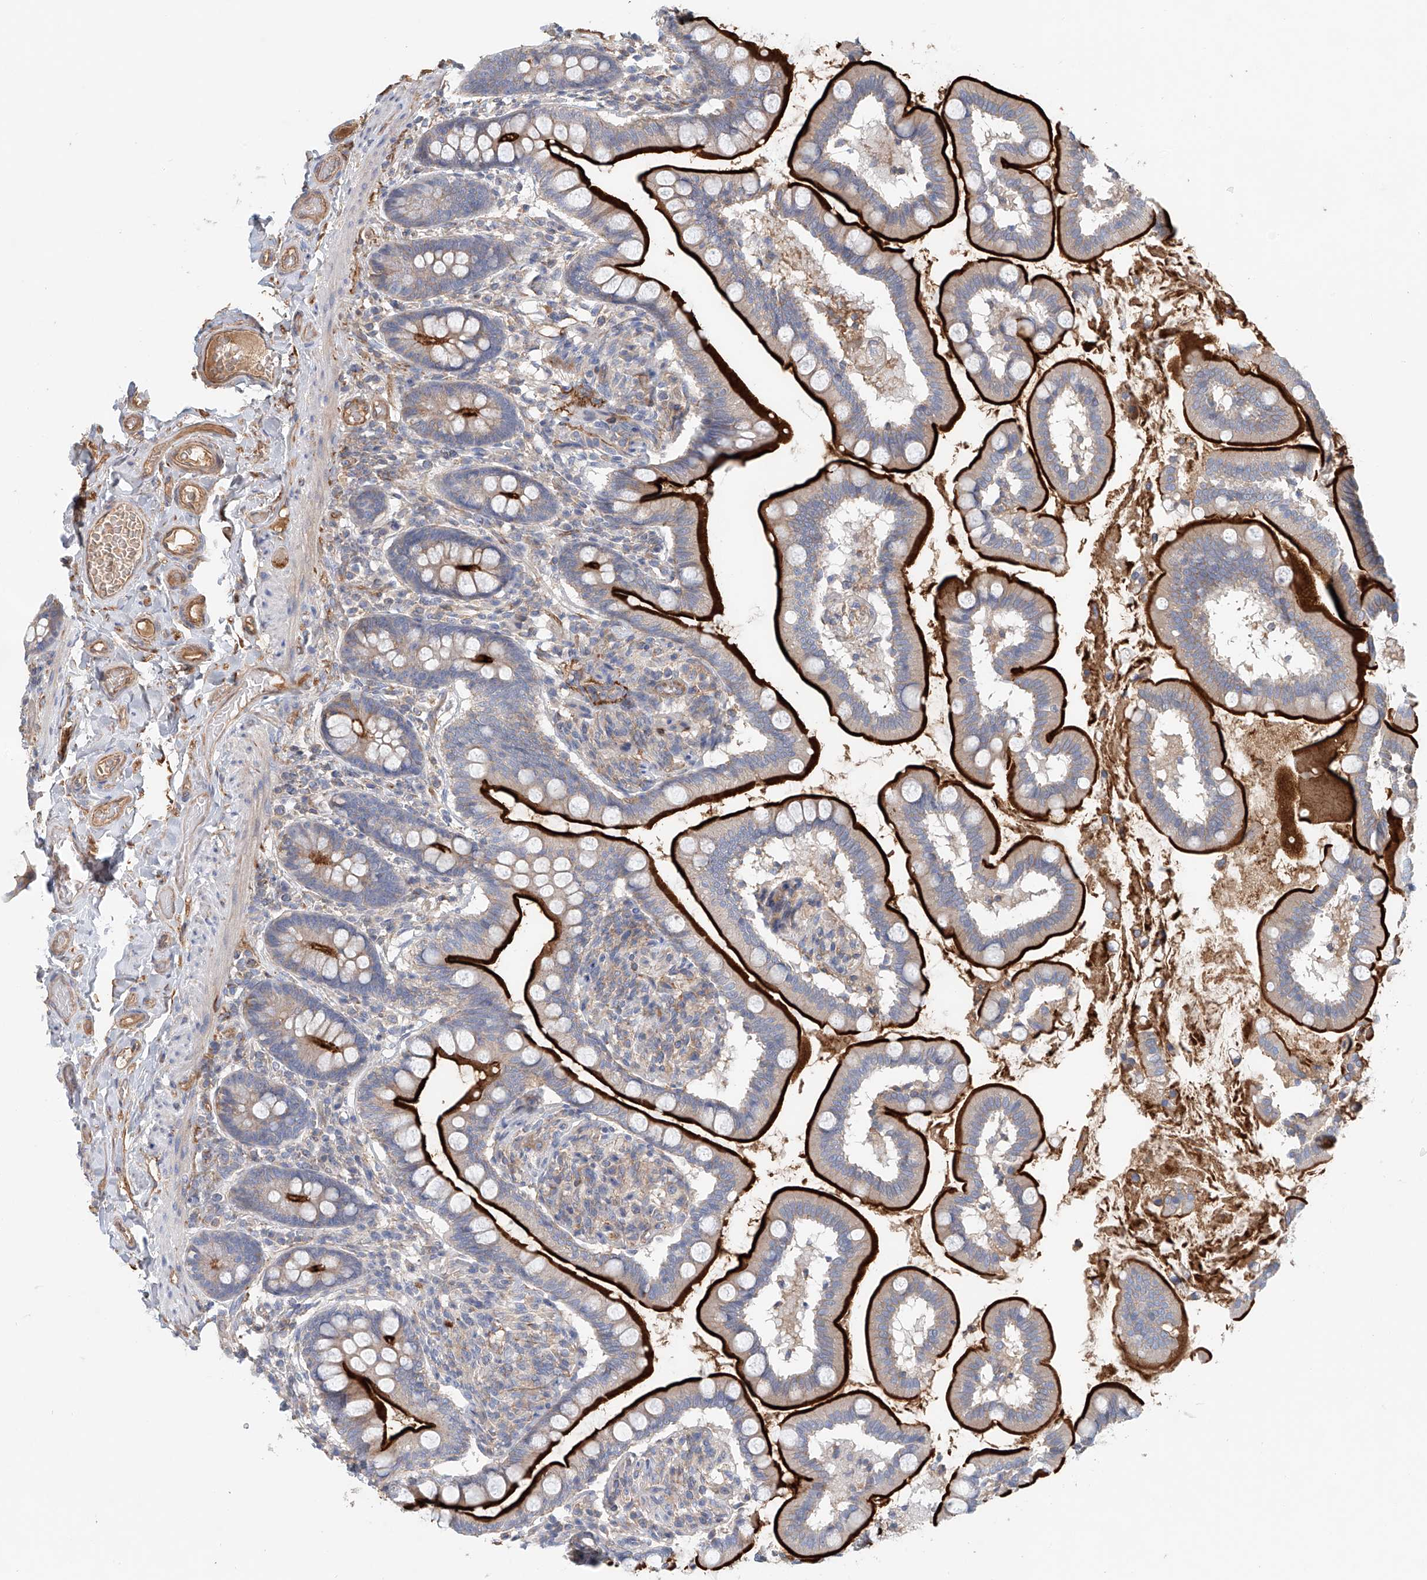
{"staining": {"intensity": "strong", "quantity": ">75%", "location": "cytoplasmic/membranous"}, "tissue": "small intestine", "cell_type": "Glandular cells", "image_type": "normal", "snomed": [{"axis": "morphology", "description": "Normal tissue, NOS"}, {"axis": "topography", "description": "Small intestine"}], "caption": "Small intestine was stained to show a protein in brown. There is high levels of strong cytoplasmic/membranous staining in approximately >75% of glandular cells. Using DAB (3,3'-diaminobenzidine) (brown) and hematoxylin (blue) stains, captured at high magnification using brightfield microscopy.", "gene": "FRYL", "patient": {"sex": "female", "age": 64}}